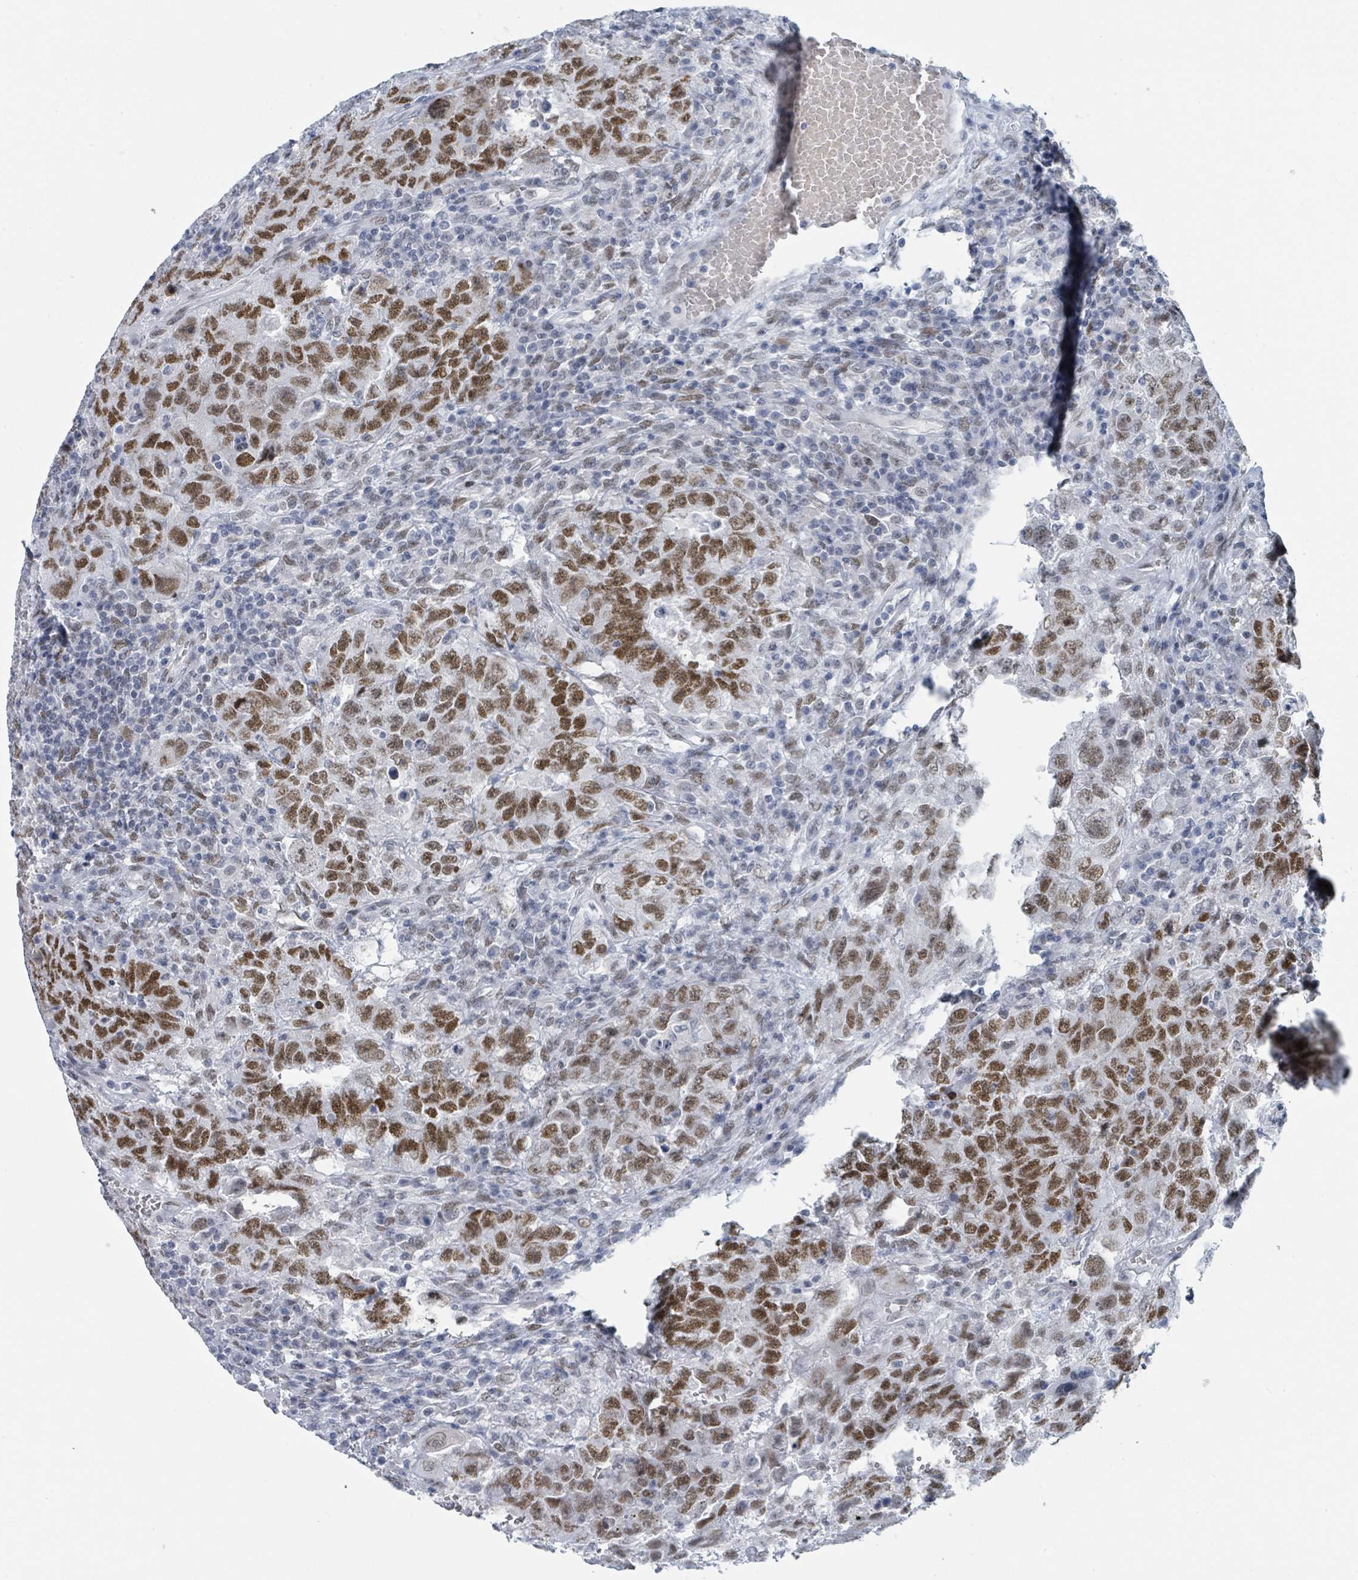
{"staining": {"intensity": "strong", "quantity": ">75%", "location": "nuclear"}, "tissue": "testis cancer", "cell_type": "Tumor cells", "image_type": "cancer", "snomed": [{"axis": "morphology", "description": "Carcinoma, Embryonal, NOS"}, {"axis": "topography", "description": "Testis"}], "caption": "DAB (3,3'-diaminobenzidine) immunohistochemical staining of testis cancer (embryonal carcinoma) exhibits strong nuclear protein positivity in approximately >75% of tumor cells.", "gene": "EHMT2", "patient": {"sex": "male", "age": 26}}